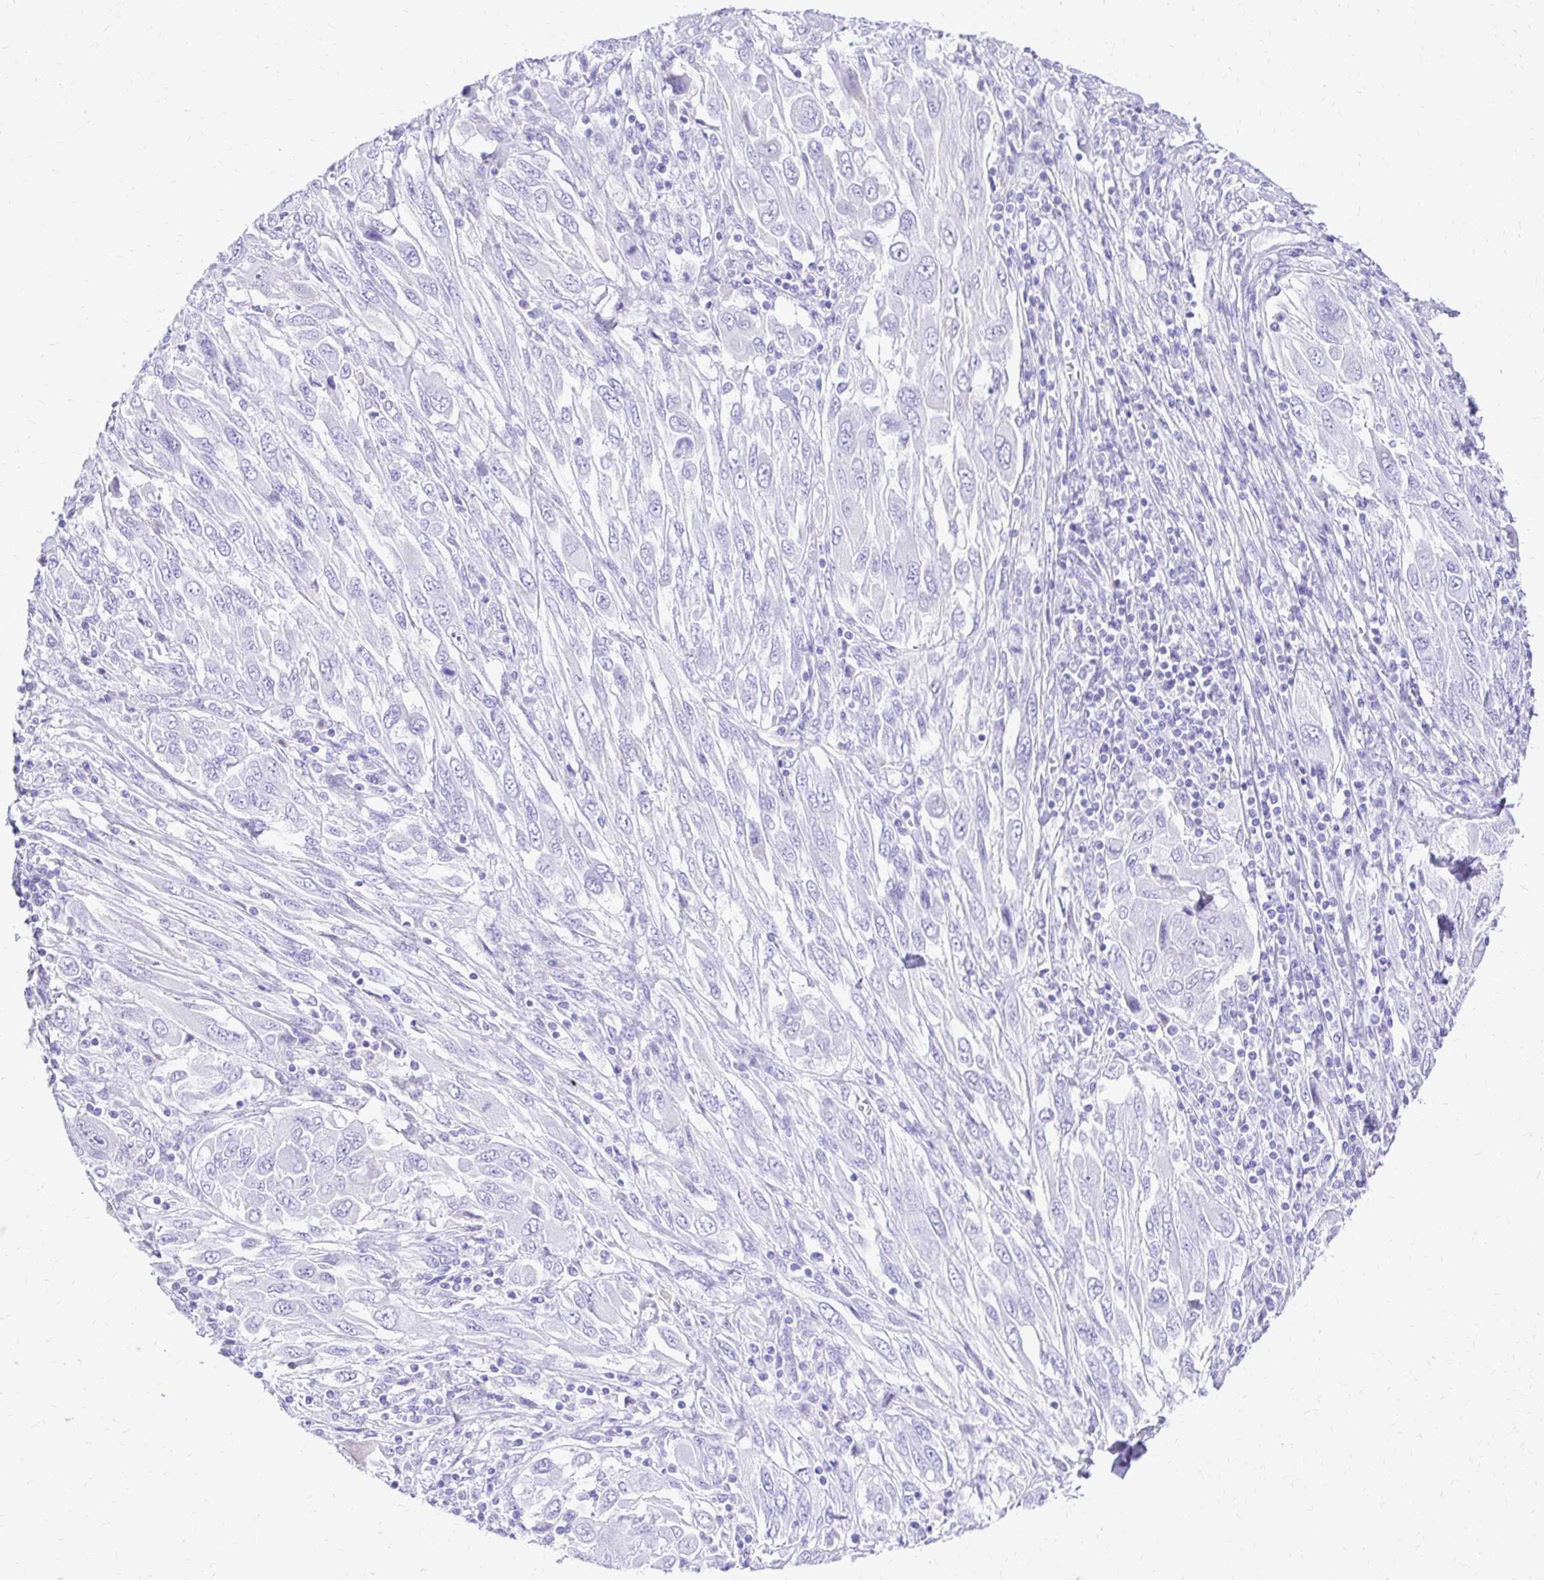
{"staining": {"intensity": "negative", "quantity": "none", "location": "none"}, "tissue": "melanoma", "cell_type": "Tumor cells", "image_type": "cancer", "snomed": [{"axis": "morphology", "description": "Malignant melanoma, NOS"}, {"axis": "topography", "description": "Skin"}], "caption": "Micrograph shows no protein positivity in tumor cells of melanoma tissue. (DAB immunohistochemistry (IHC) with hematoxylin counter stain).", "gene": "S100G", "patient": {"sex": "female", "age": 91}}